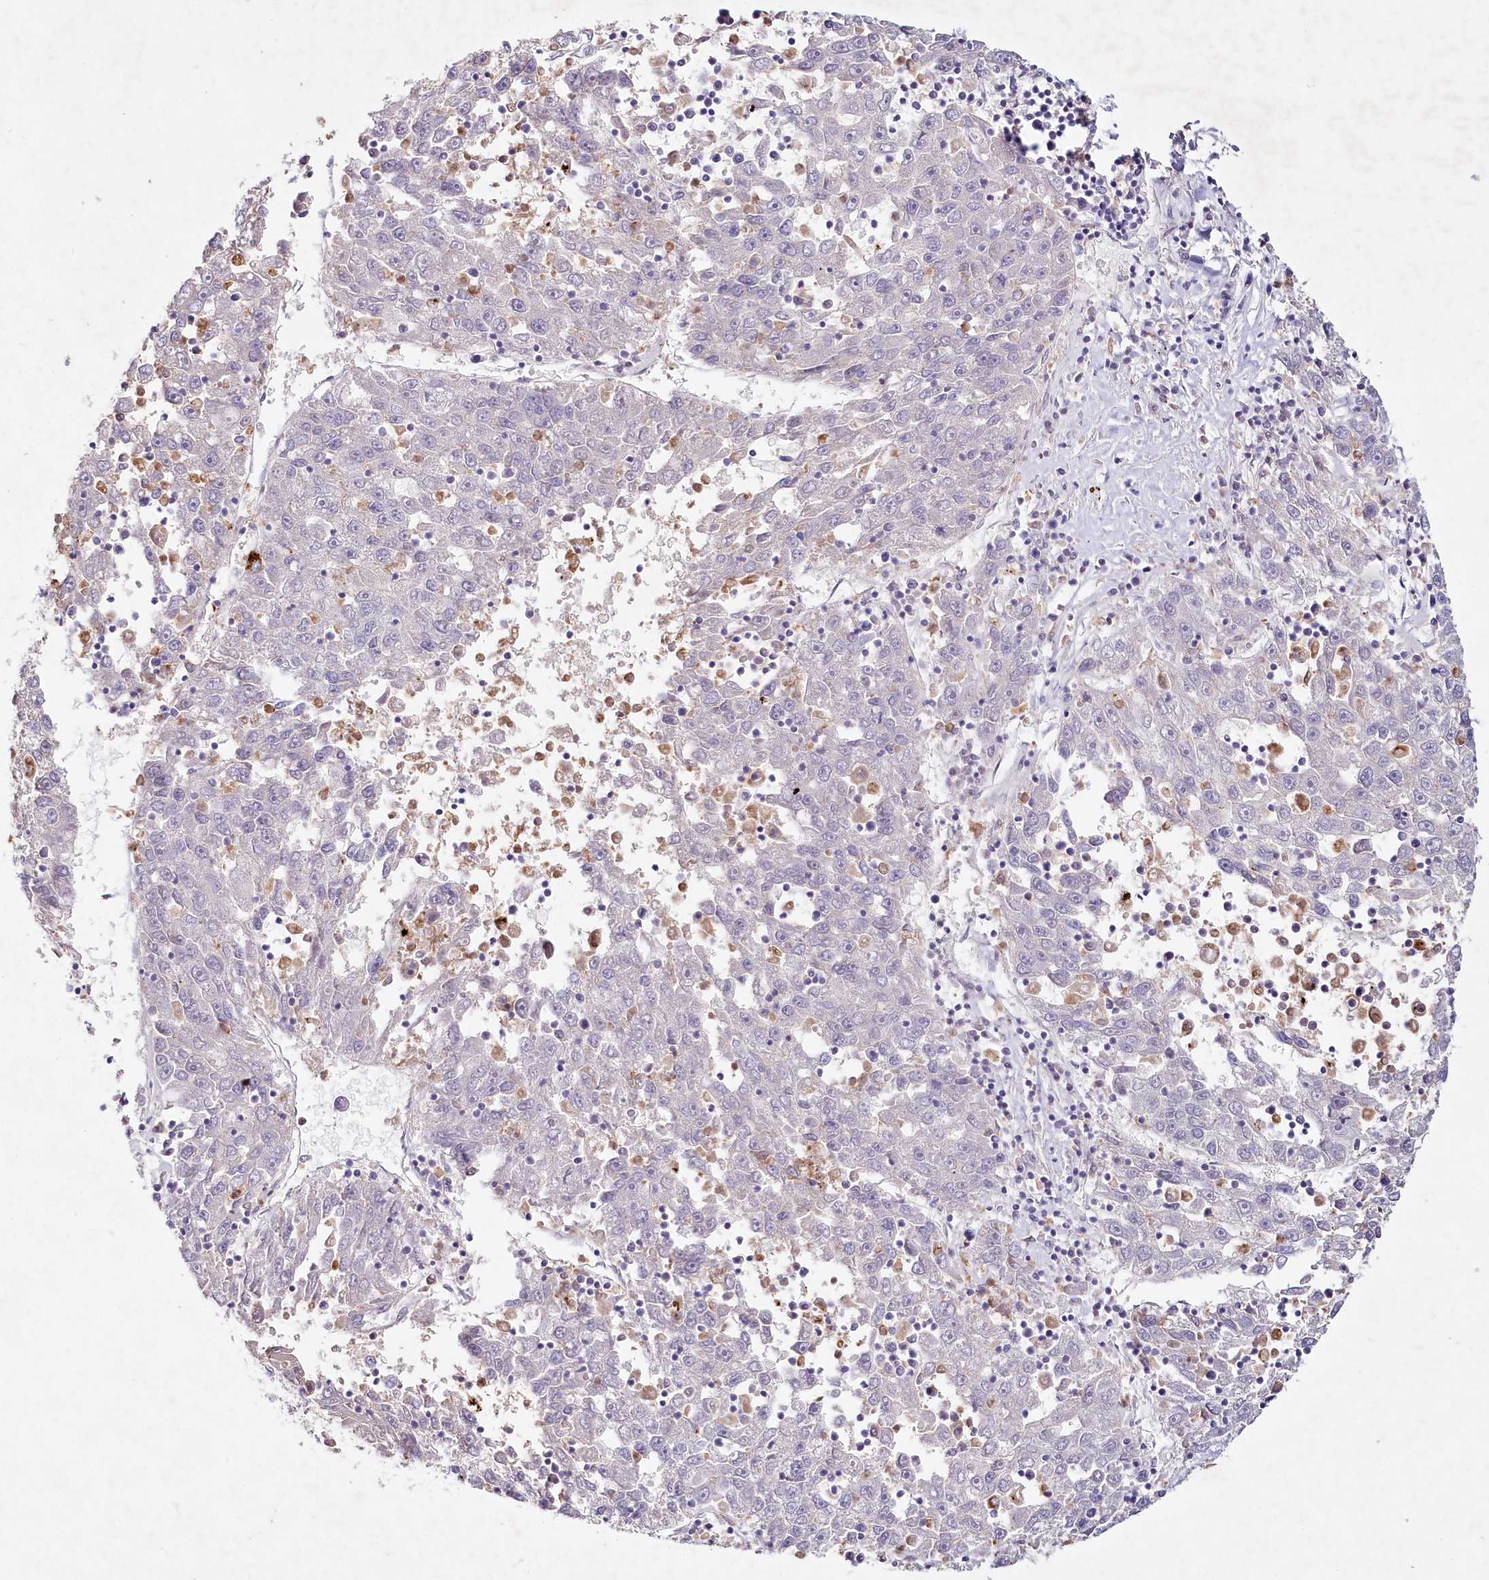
{"staining": {"intensity": "negative", "quantity": "none", "location": "none"}, "tissue": "liver cancer", "cell_type": "Tumor cells", "image_type": "cancer", "snomed": [{"axis": "morphology", "description": "Carcinoma, Hepatocellular, NOS"}, {"axis": "topography", "description": "Liver"}], "caption": "Histopathology image shows no significant protein positivity in tumor cells of liver cancer (hepatocellular carcinoma). The staining was performed using DAB to visualize the protein expression in brown, while the nuclei were stained in blue with hematoxylin (Magnification: 20x).", "gene": "ALDH3B1", "patient": {"sex": "male", "age": 49}}